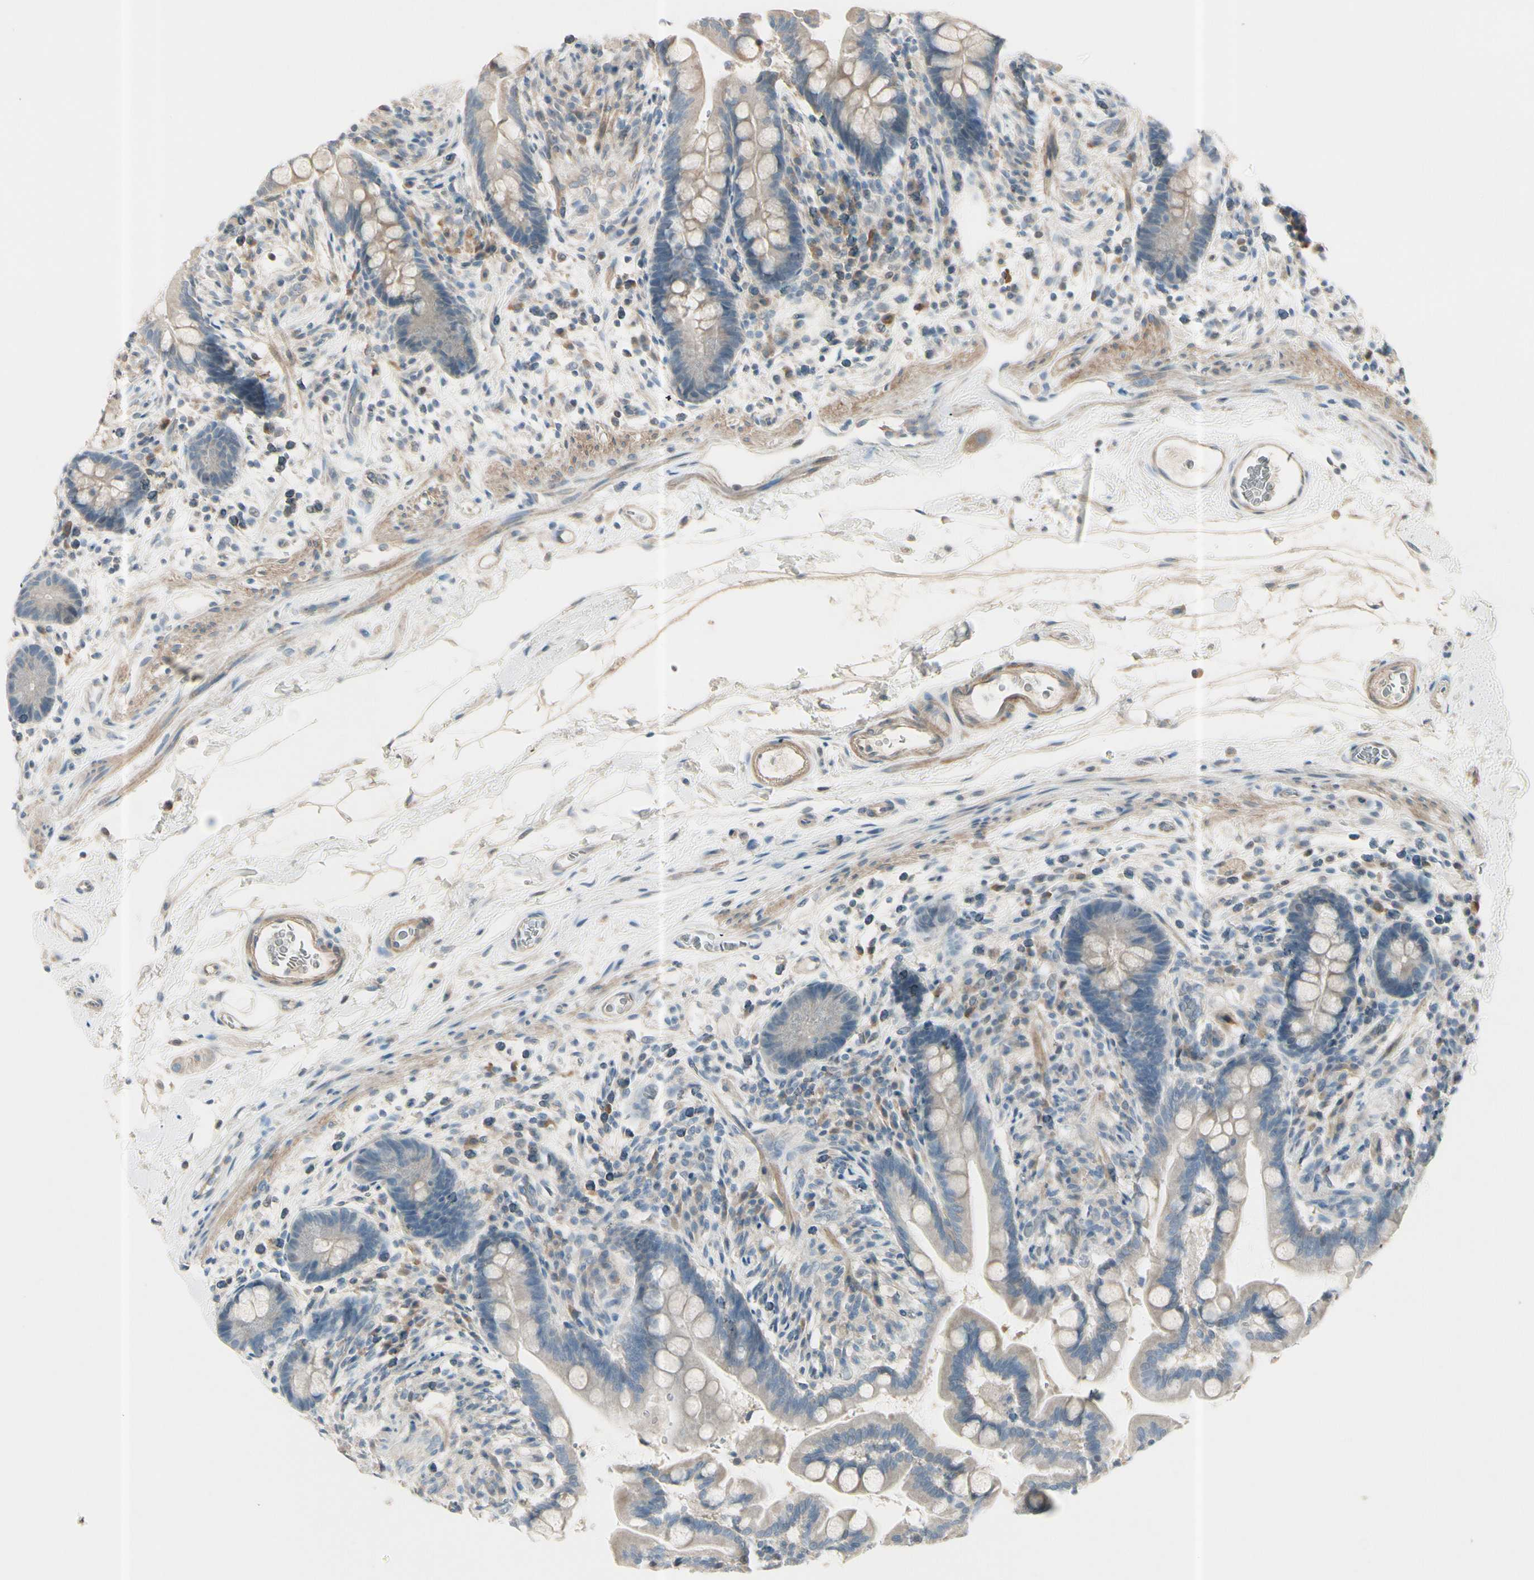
{"staining": {"intensity": "weak", "quantity": ">75%", "location": "cytoplasmic/membranous"}, "tissue": "colon", "cell_type": "Endothelial cells", "image_type": "normal", "snomed": [{"axis": "morphology", "description": "Normal tissue, NOS"}, {"axis": "topography", "description": "Colon"}], "caption": "An IHC micrograph of normal tissue is shown. Protein staining in brown shows weak cytoplasmic/membranous positivity in colon within endothelial cells. The protein of interest is stained brown, and the nuclei are stained in blue (DAB (3,3'-diaminobenzidine) IHC with brightfield microscopy, high magnification).", "gene": "CYP2E1", "patient": {"sex": "male", "age": 73}}